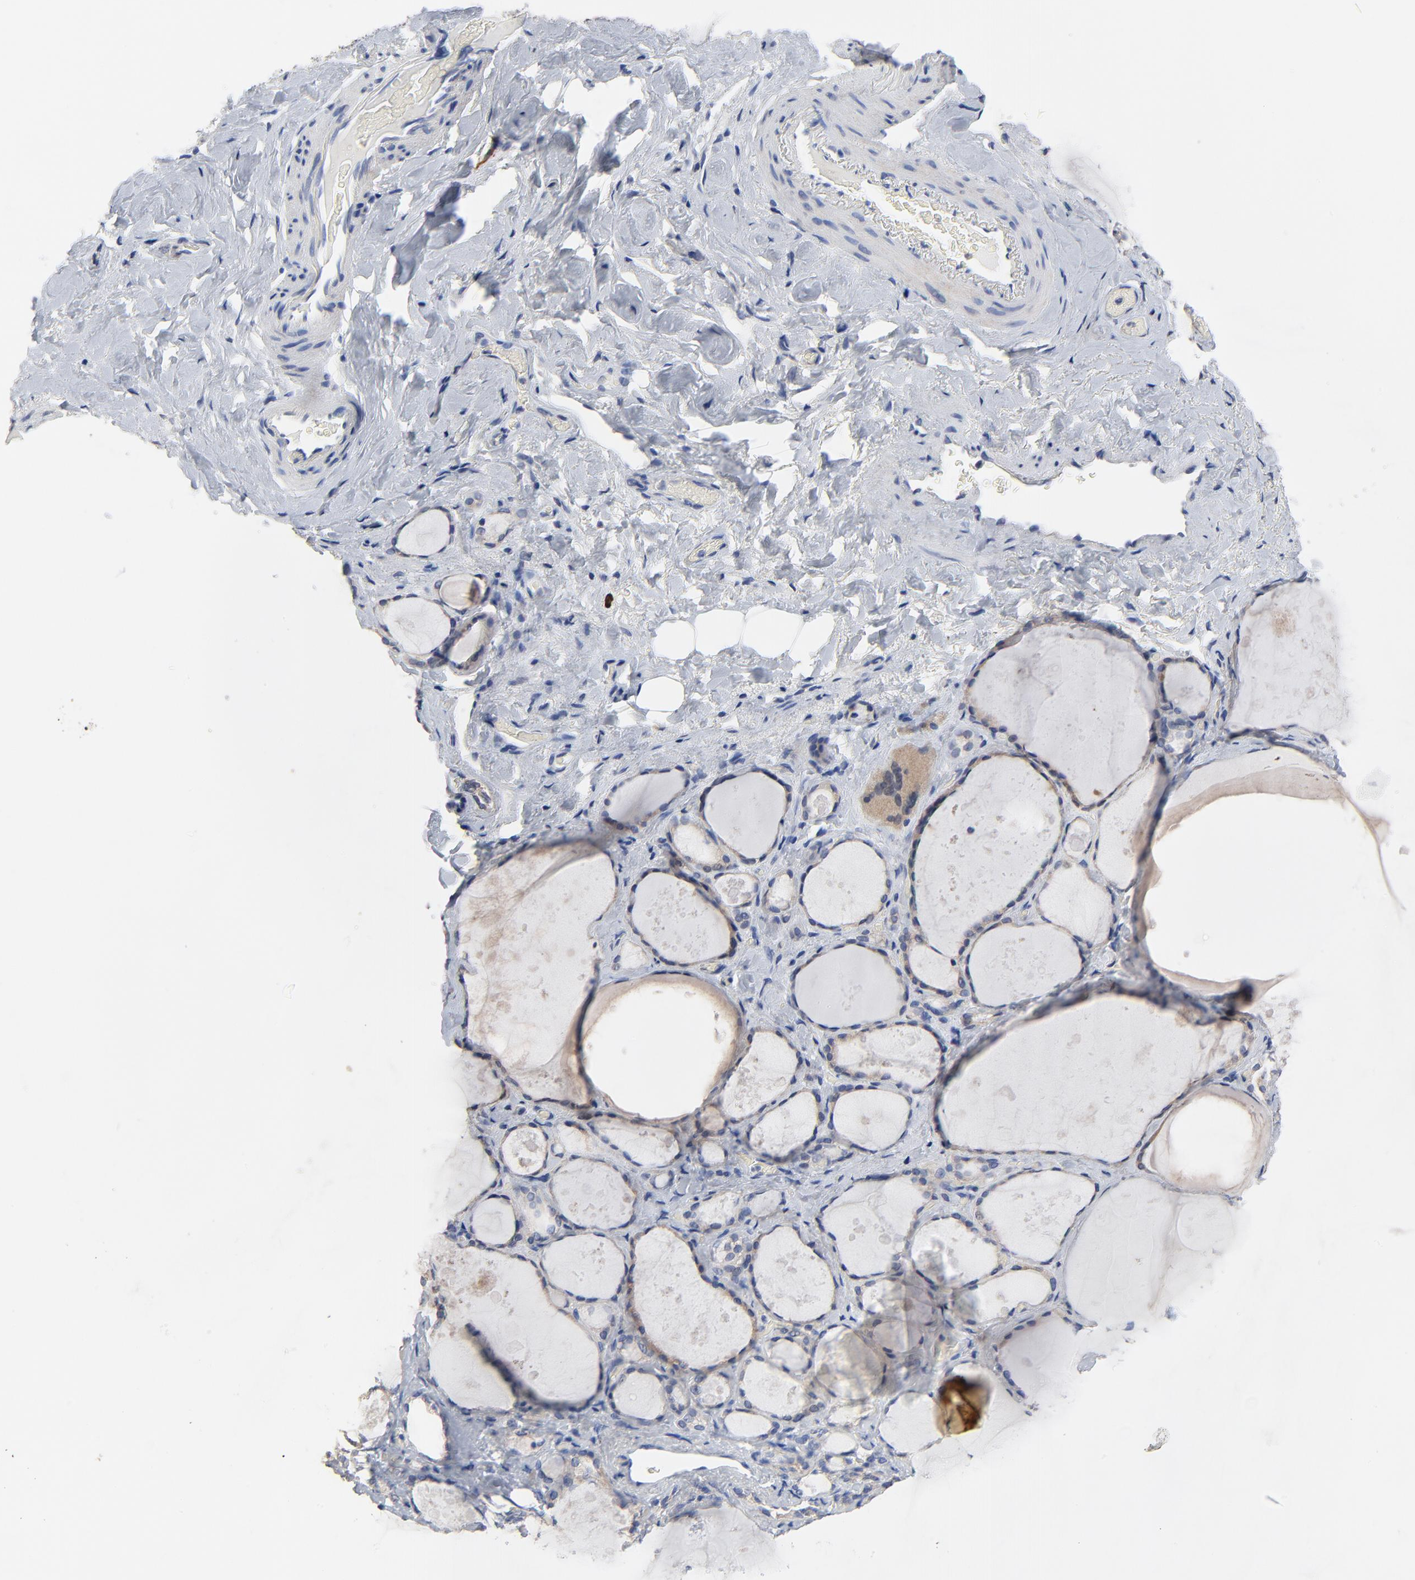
{"staining": {"intensity": "weak", "quantity": ">75%", "location": "cytoplasmic/membranous"}, "tissue": "thyroid gland", "cell_type": "Glandular cells", "image_type": "normal", "snomed": [{"axis": "morphology", "description": "Normal tissue, NOS"}, {"axis": "topography", "description": "Thyroid gland"}], "caption": "Weak cytoplasmic/membranous expression for a protein is present in about >75% of glandular cells of normal thyroid gland using immunohistochemistry (IHC).", "gene": "FBXL5", "patient": {"sex": "female", "age": 75}}